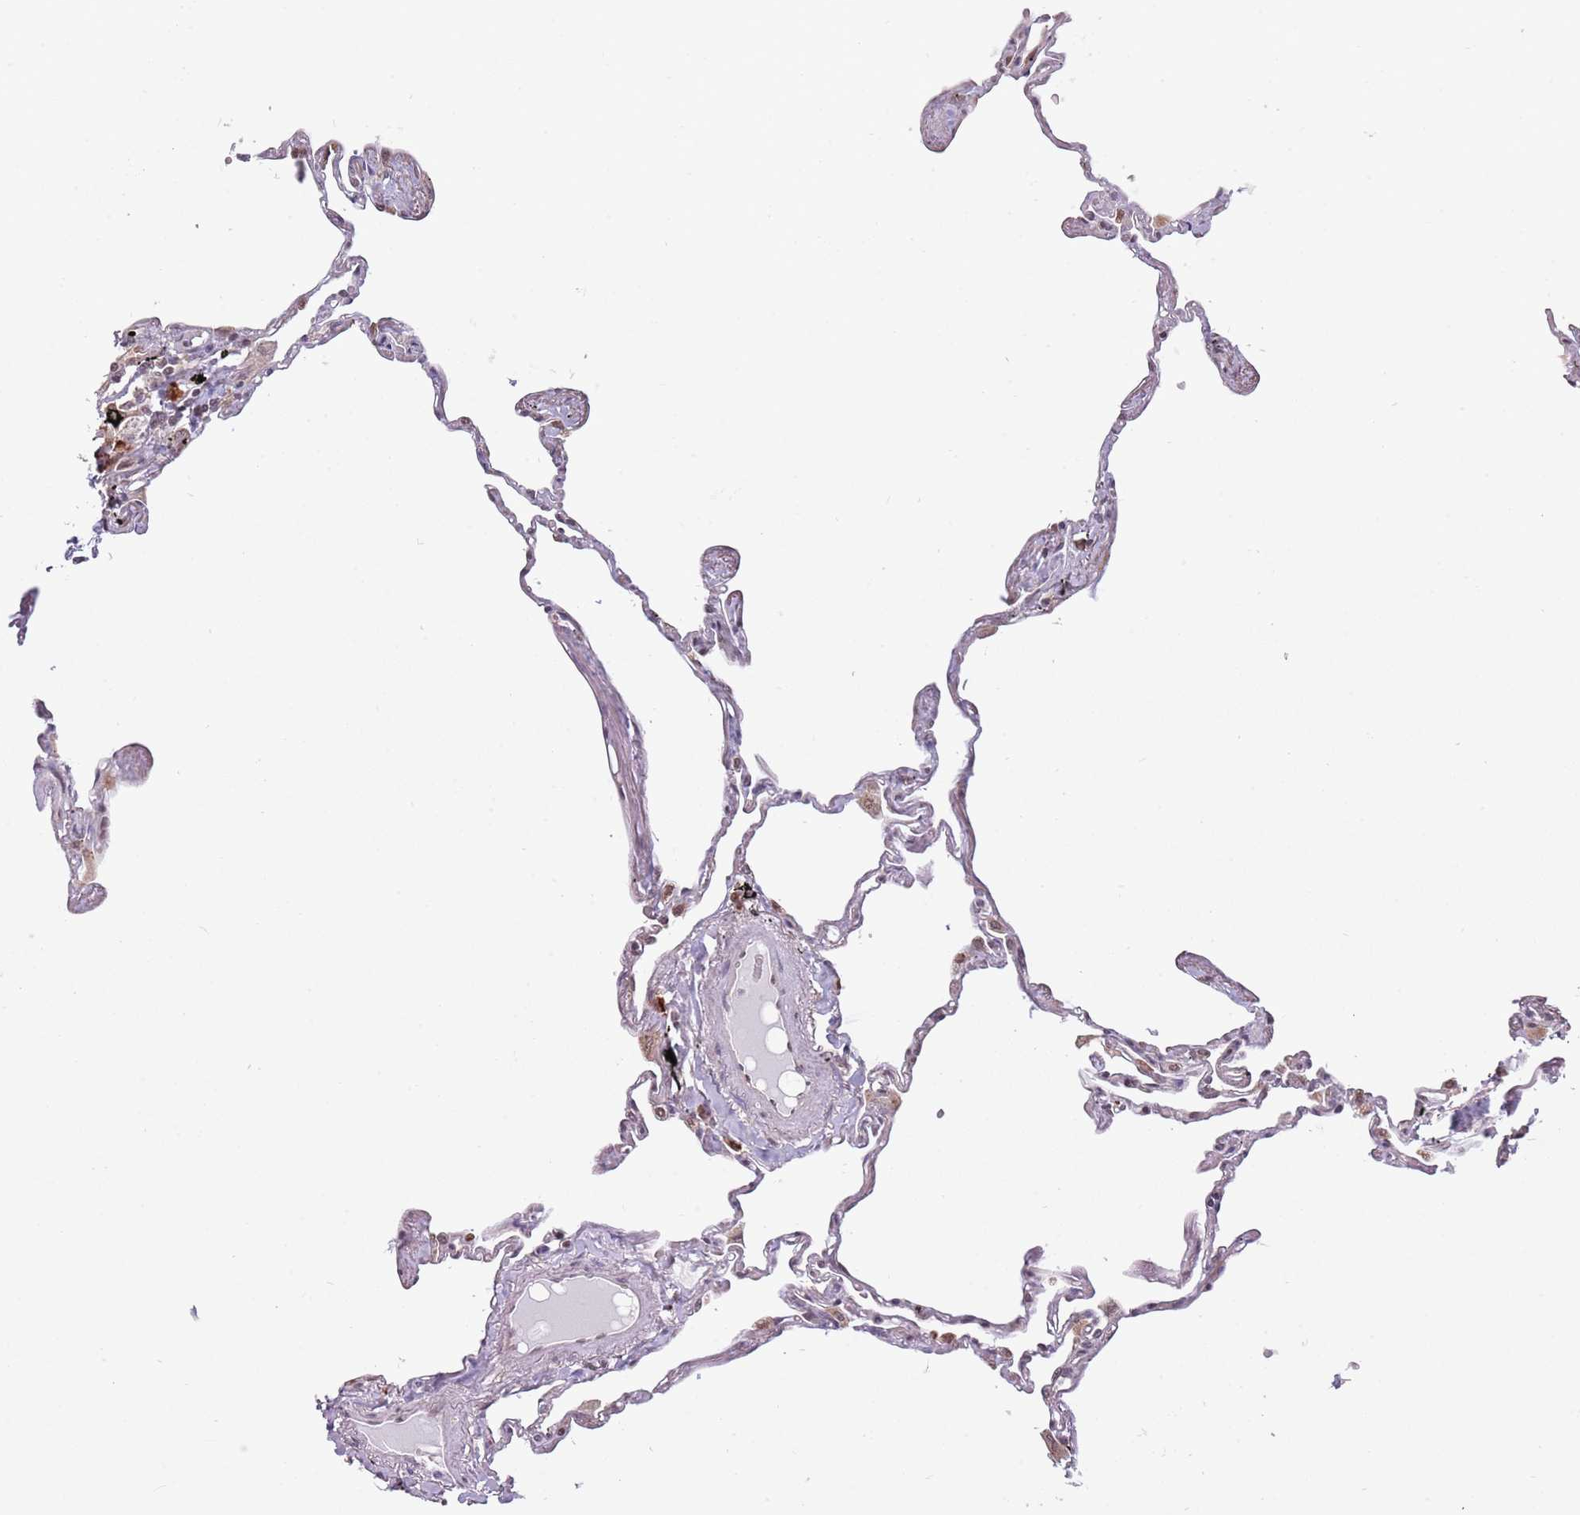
{"staining": {"intensity": "weak", "quantity": "25%-75%", "location": "nuclear"}, "tissue": "lung", "cell_type": "Alveolar cells", "image_type": "normal", "snomed": [{"axis": "morphology", "description": "Normal tissue, NOS"}, {"axis": "topography", "description": "Lung"}], "caption": "DAB (3,3'-diaminobenzidine) immunohistochemical staining of benign human lung displays weak nuclear protein positivity in approximately 25%-75% of alveolar cells. (Brightfield microscopy of DAB IHC at high magnification).", "gene": "BARD1", "patient": {"sex": "female", "age": 67}}